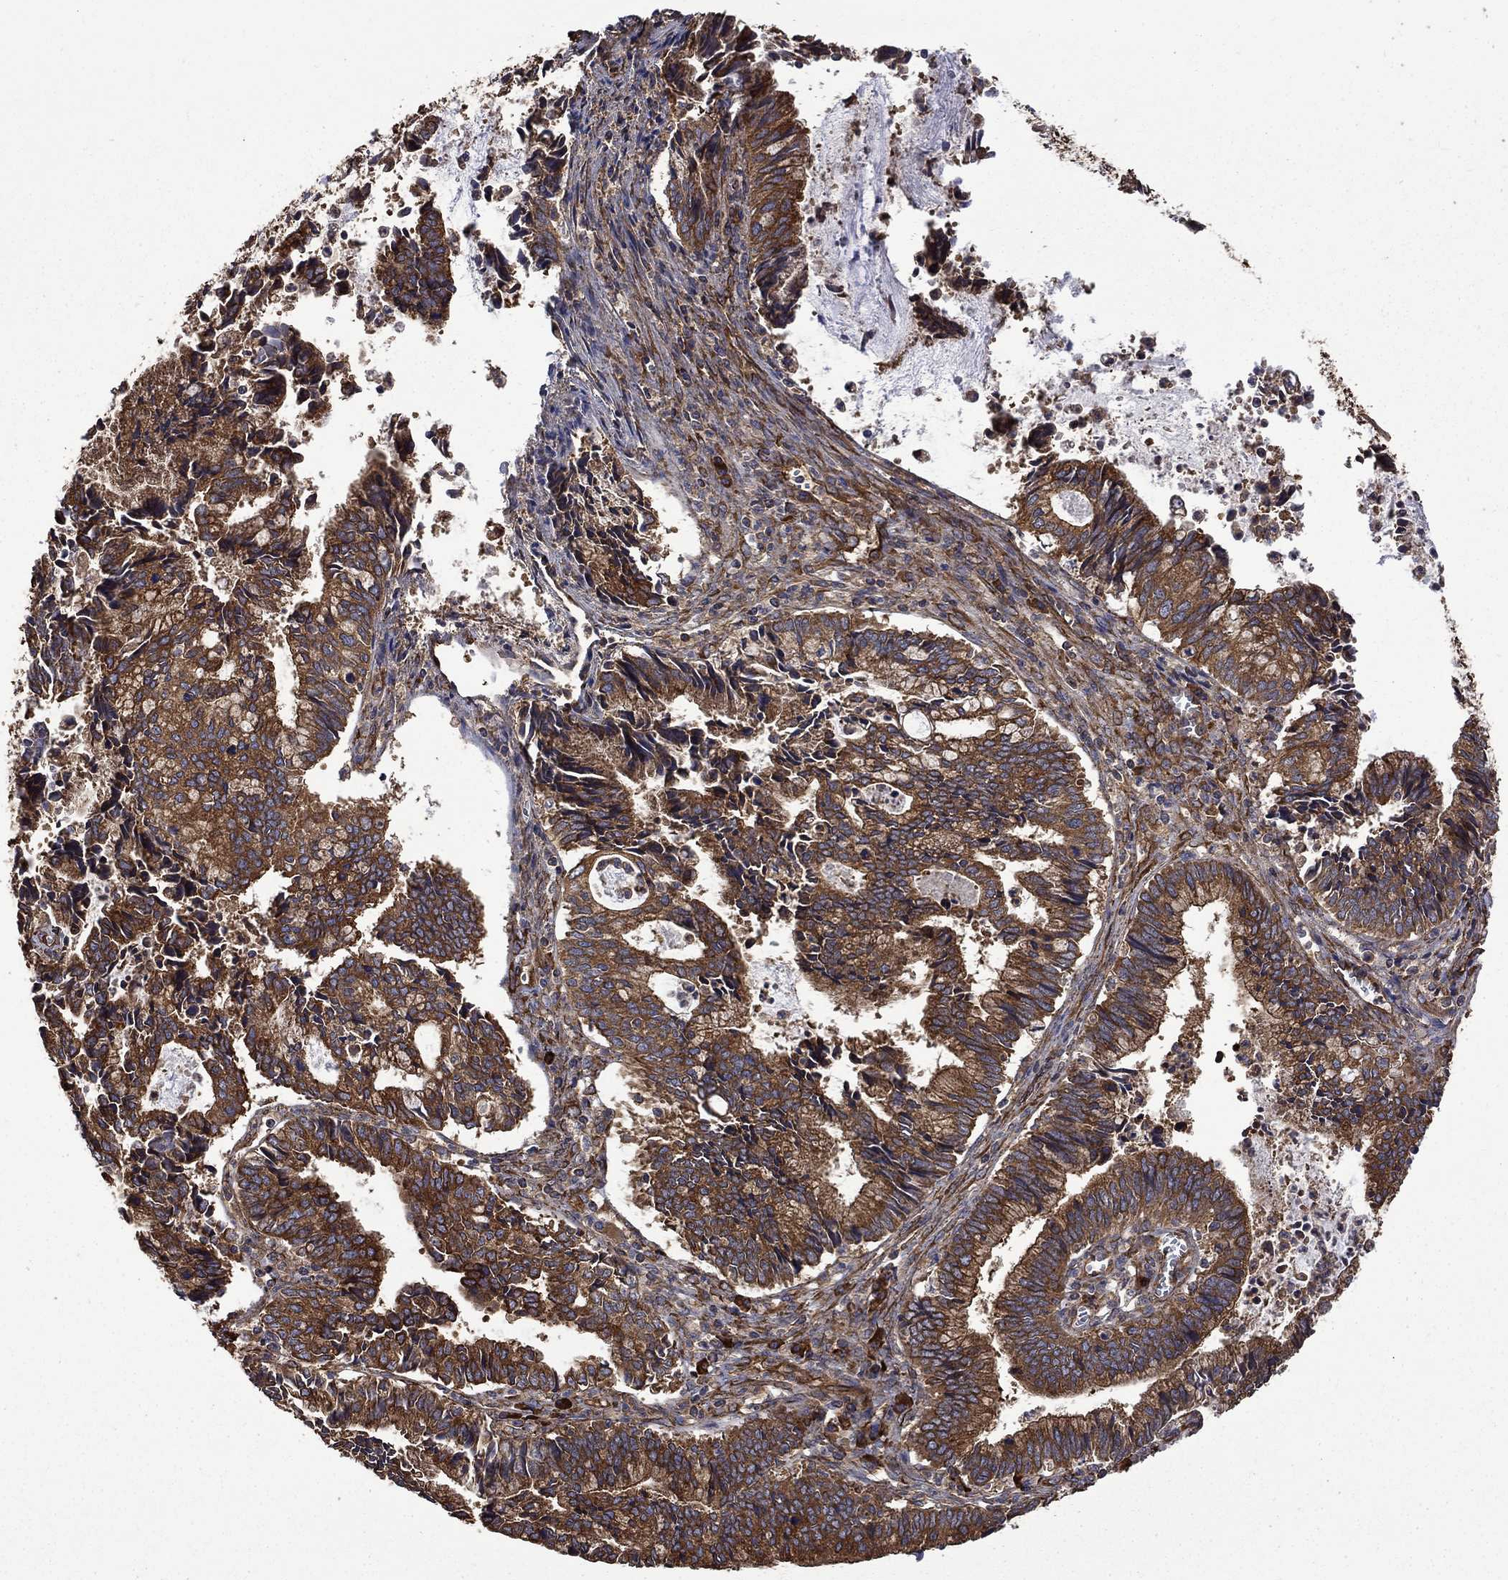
{"staining": {"intensity": "strong", "quantity": ">75%", "location": "cytoplasmic/membranous"}, "tissue": "cervical cancer", "cell_type": "Tumor cells", "image_type": "cancer", "snomed": [{"axis": "morphology", "description": "Adenocarcinoma, NOS"}, {"axis": "topography", "description": "Cervix"}], "caption": "An IHC histopathology image of tumor tissue is shown. Protein staining in brown labels strong cytoplasmic/membranous positivity in adenocarcinoma (cervical) within tumor cells.", "gene": "CUTC", "patient": {"sex": "female", "age": 42}}